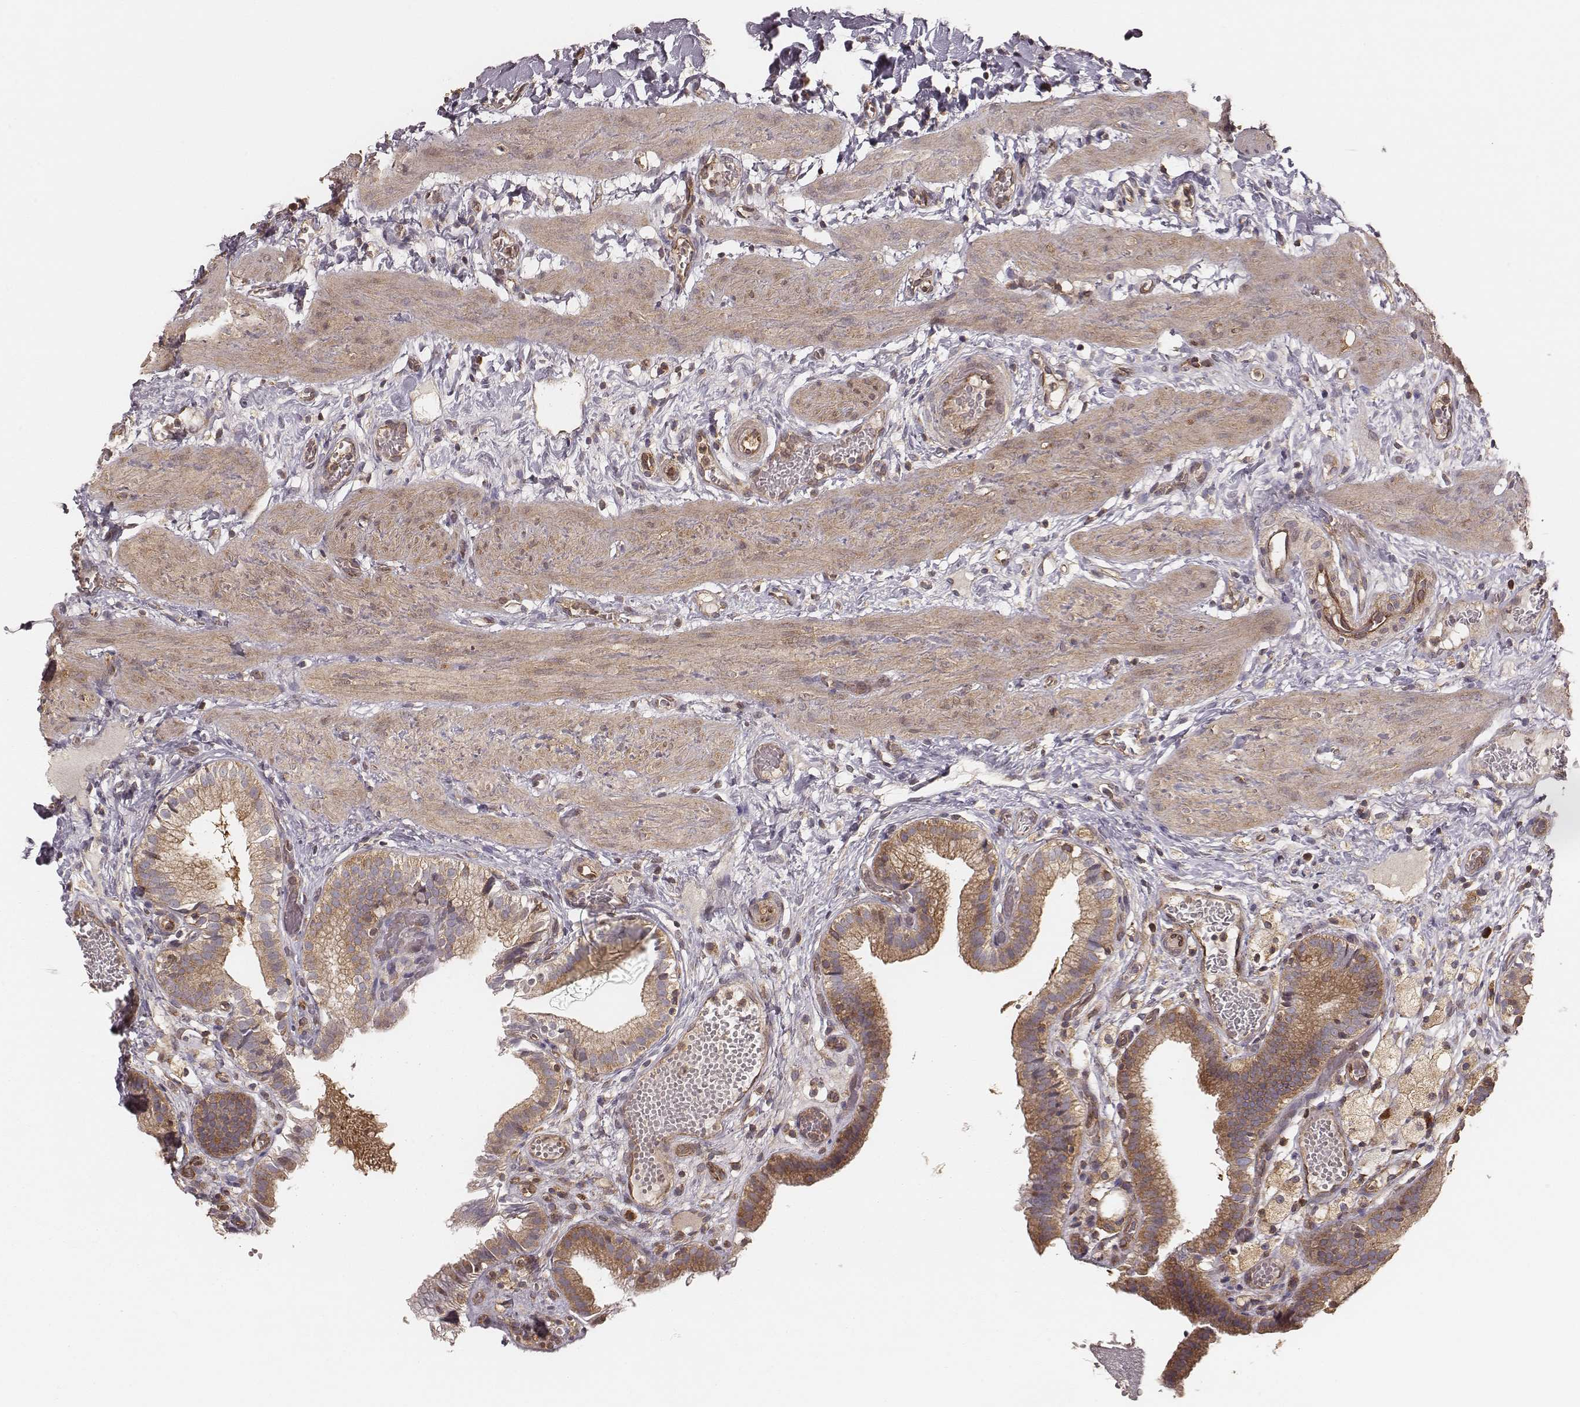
{"staining": {"intensity": "moderate", "quantity": ">75%", "location": "cytoplasmic/membranous"}, "tissue": "gallbladder", "cell_type": "Glandular cells", "image_type": "normal", "snomed": [{"axis": "morphology", "description": "Normal tissue, NOS"}, {"axis": "topography", "description": "Gallbladder"}], "caption": "Benign gallbladder demonstrates moderate cytoplasmic/membranous positivity in approximately >75% of glandular cells, visualized by immunohistochemistry. The protein of interest is shown in brown color, while the nuclei are stained blue.", "gene": "CARS1", "patient": {"sex": "female", "age": 24}}